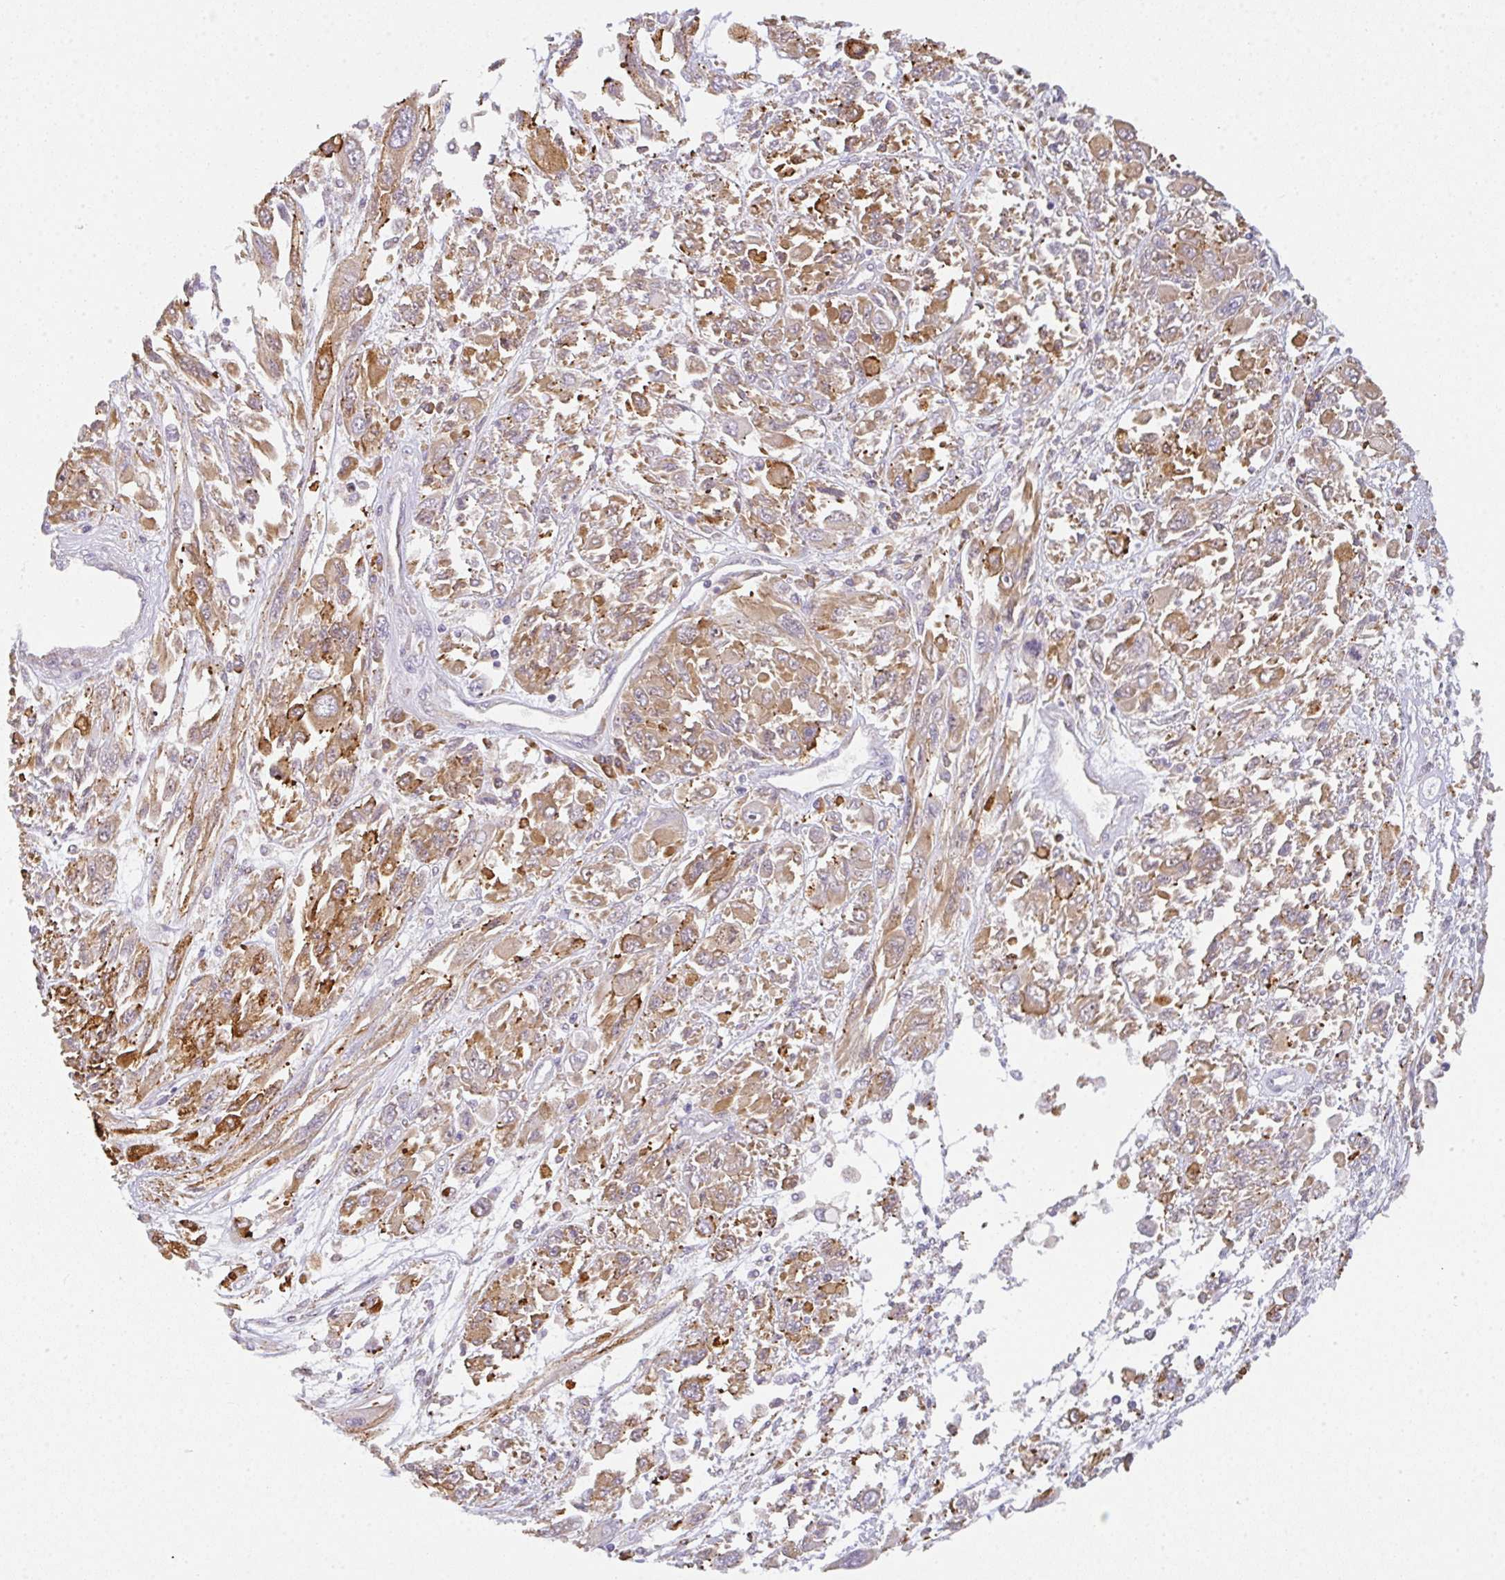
{"staining": {"intensity": "moderate", "quantity": ">75%", "location": "cytoplasmic/membranous"}, "tissue": "melanoma", "cell_type": "Tumor cells", "image_type": "cancer", "snomed": [{"axis": "morphology", "description": "Malignant melanoma, NOS"}, {"axis": "topography", "description": "Skin"}], "caption": "Immunohistochemistry histopathology image of malignant melanoma stained for a protein (brown), which reveals medium levels of moderate cytoplasmic/membranous staining in about >75% of tumor cells.", "gene": "DOK4", "patient": {"sex": "female", "age": 91}}